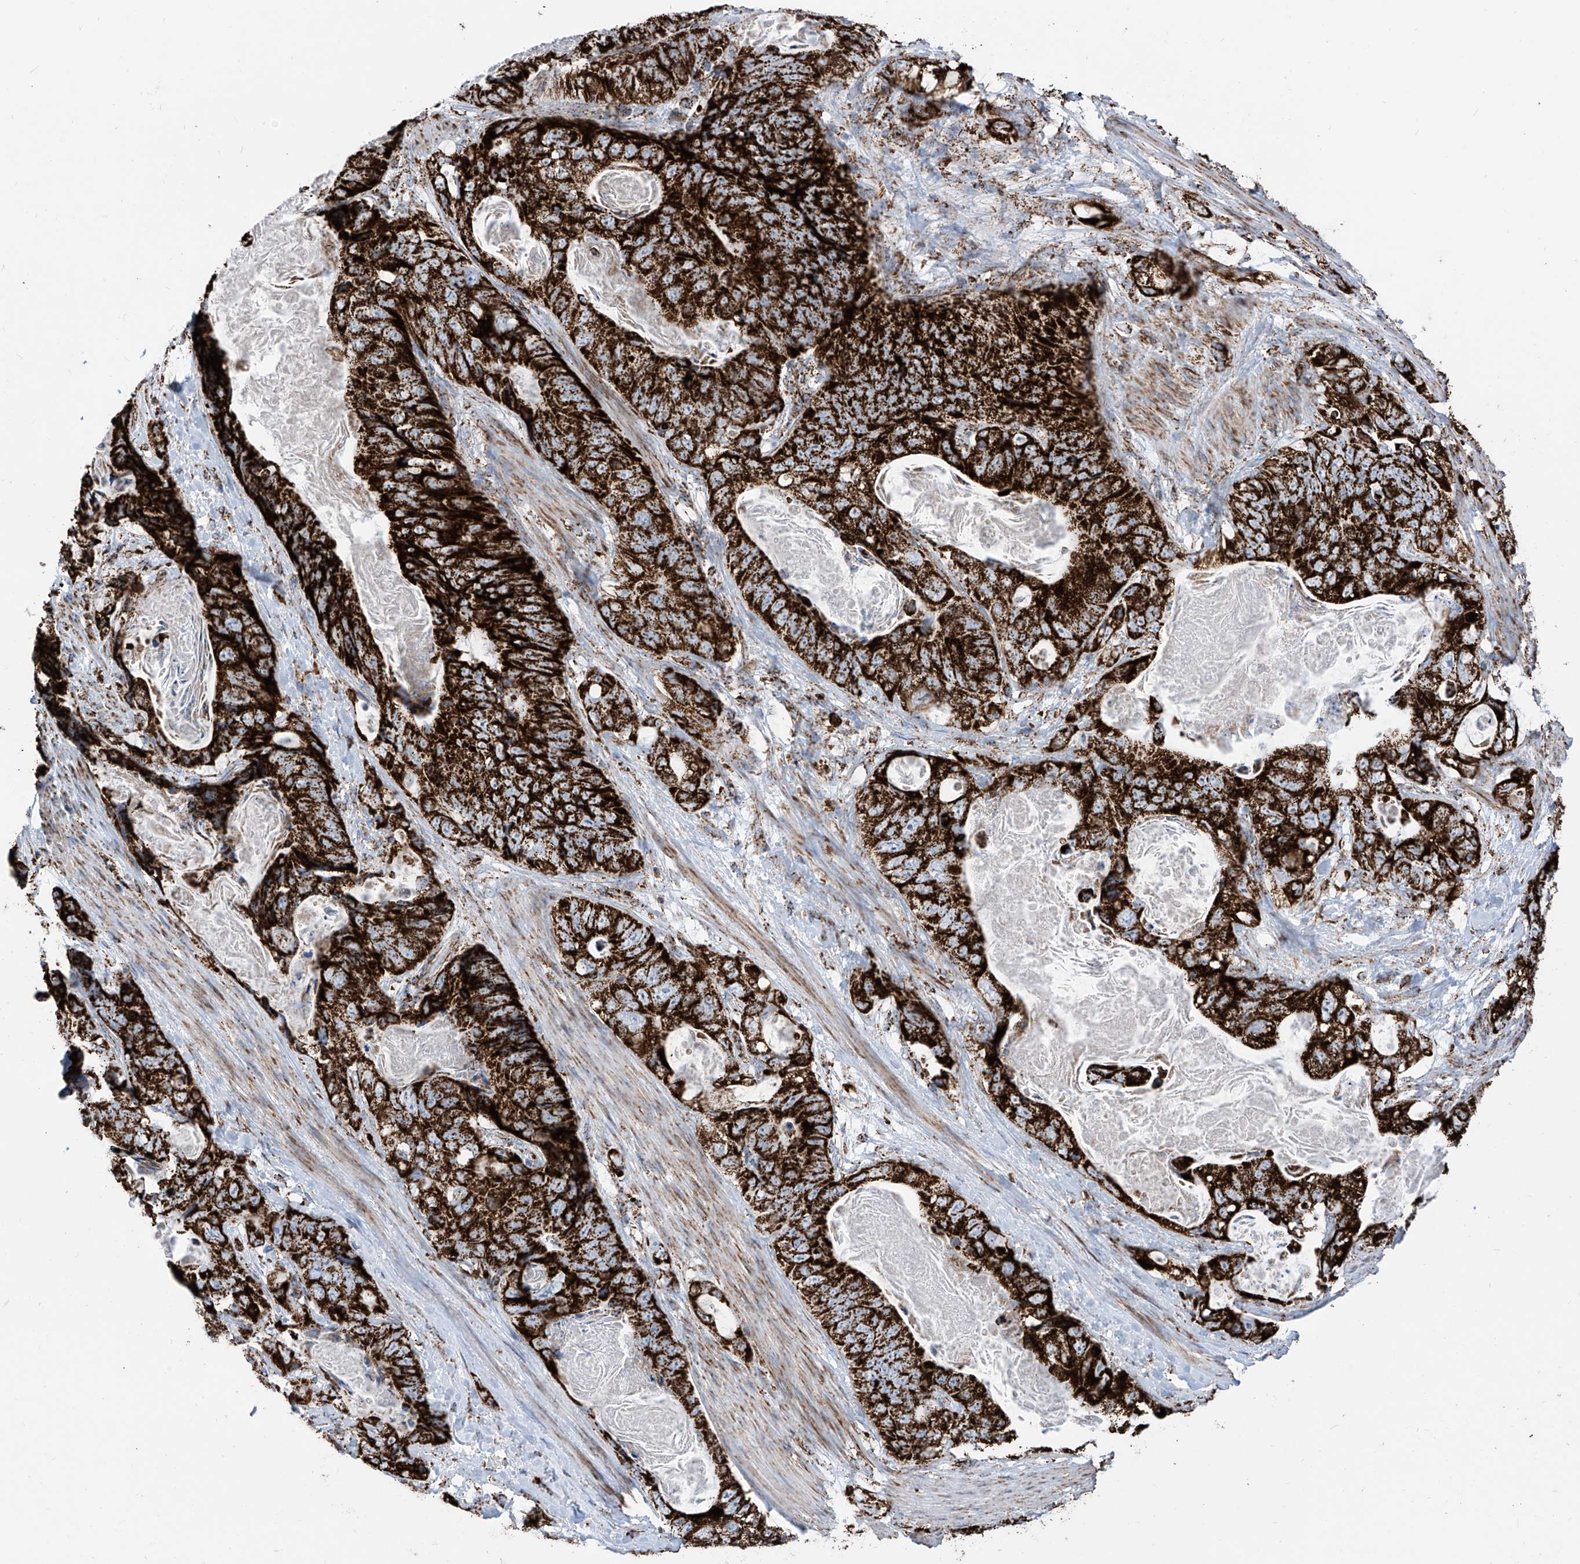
{"staining": {"intensity": "strong", "quantity": ">75%", "location": "cytoplasmic/membranous"}, "tissue": "stomach cancer", "cell_type": "Tumor cells", "image_type": "cancer", "snomed": [{"axis": "morphology", "description": "Normal tissue, NOS"}, {"axis": "morphology", "description": "Adenocarcinoma, NOS"}, {"axis": "topography", "description": "Stomach"}], "caption": "Brown immunohistochemical staining in human stomach cancer (adenocarcinoma) shows strong cytoplasmic/membranous positivity in about >75% of tumor cells.", "gene": "COX5B", "patient": {"sex": "female", "age": 89}}